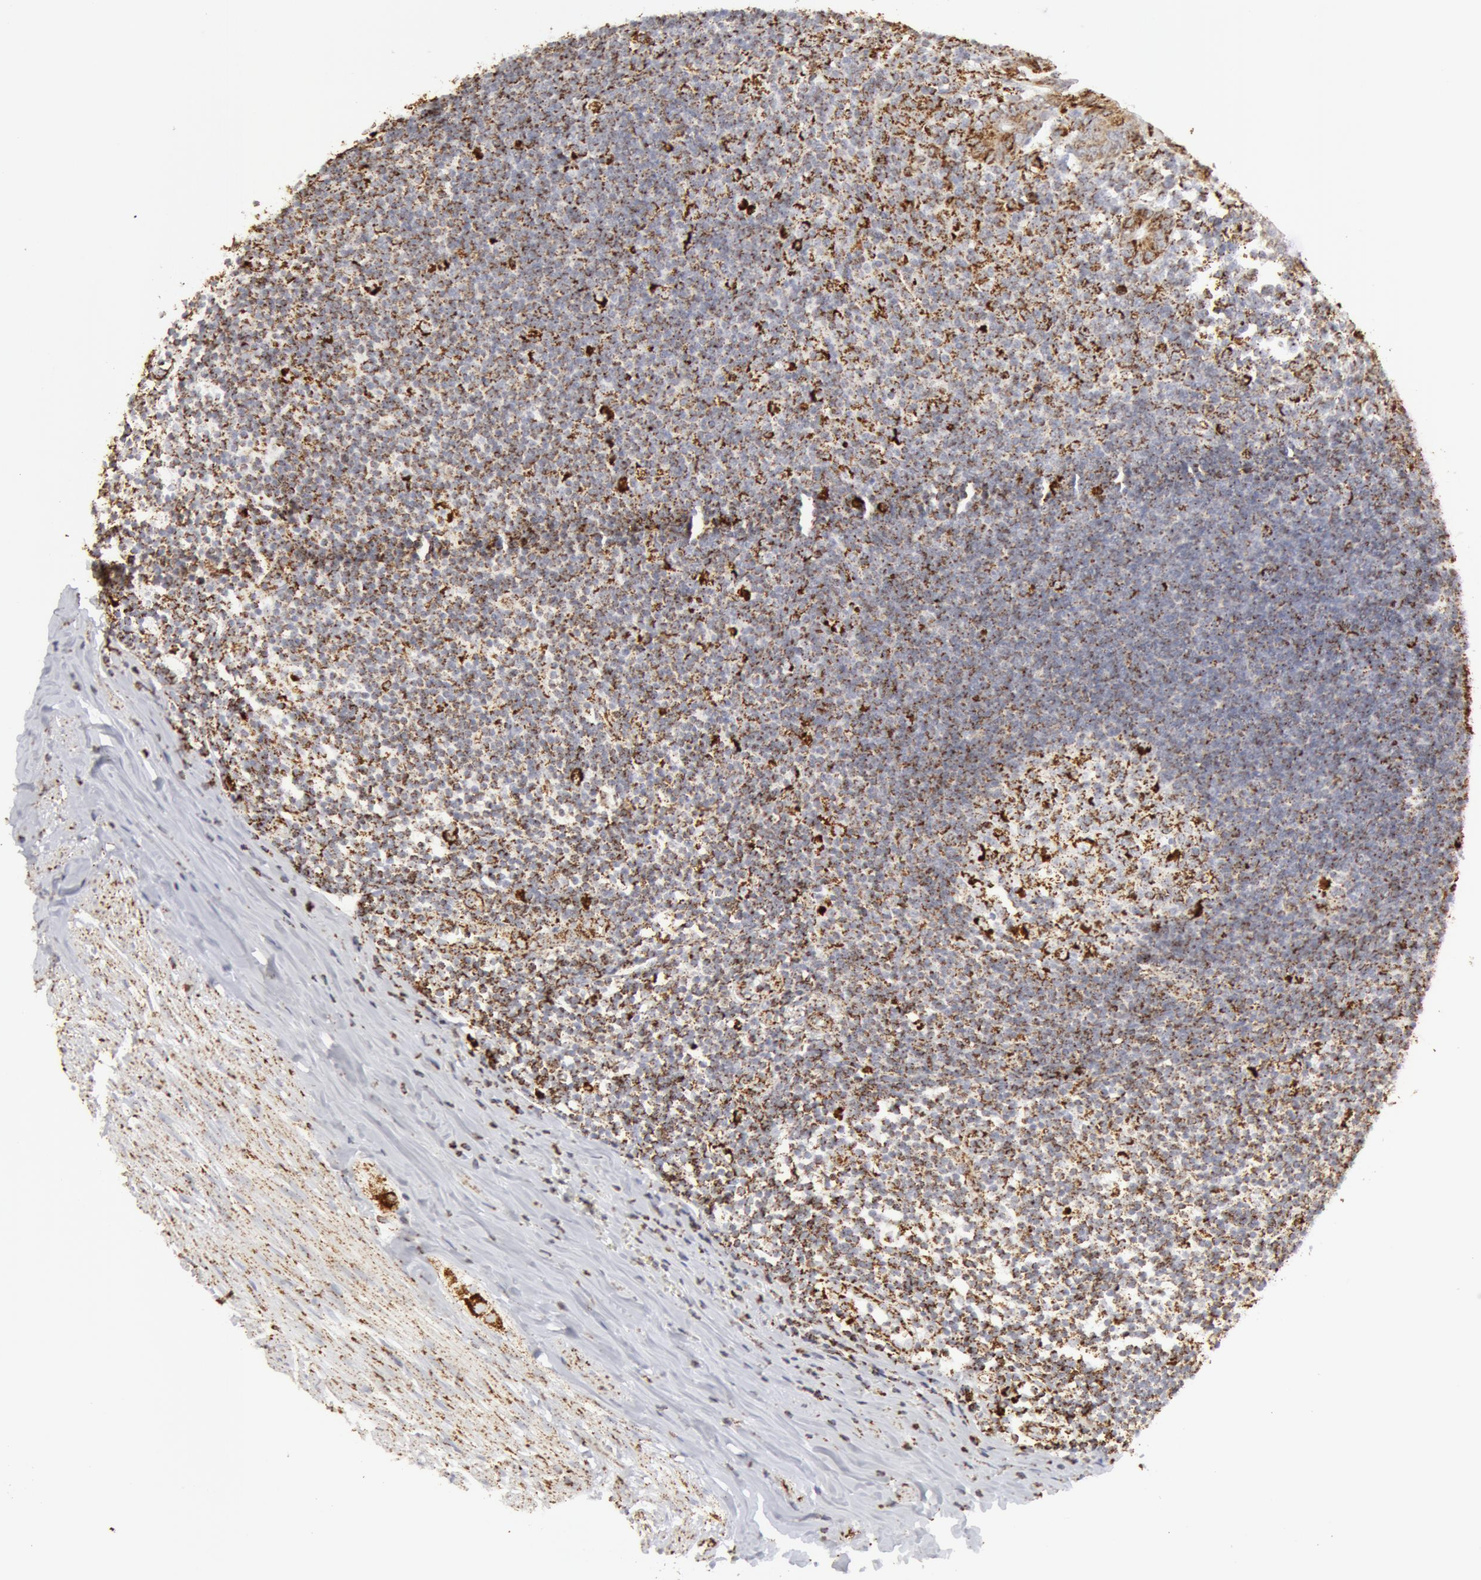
{"staining": {"intensity": "moderate", "quantity": ">75%", "location": "cytoplasmic/membranous"}, "tissue": "appendix", "cell_type": "Glandular cells", "image_type": "normal", "snomed": [{"axis": "morphology", "description": "Normal tissue, NOS"}, {"axis": "topography", "description": "Appendix"}], "caption": "A high-resolution histopathology image shows IHC staining of normal appendix, which demonstrates moderate cytoplasmic/membranous staining in approximately >75% of glandular cells.", "gene": "ATP5F1B", "patient": {"sex": "female", "age": 19}}